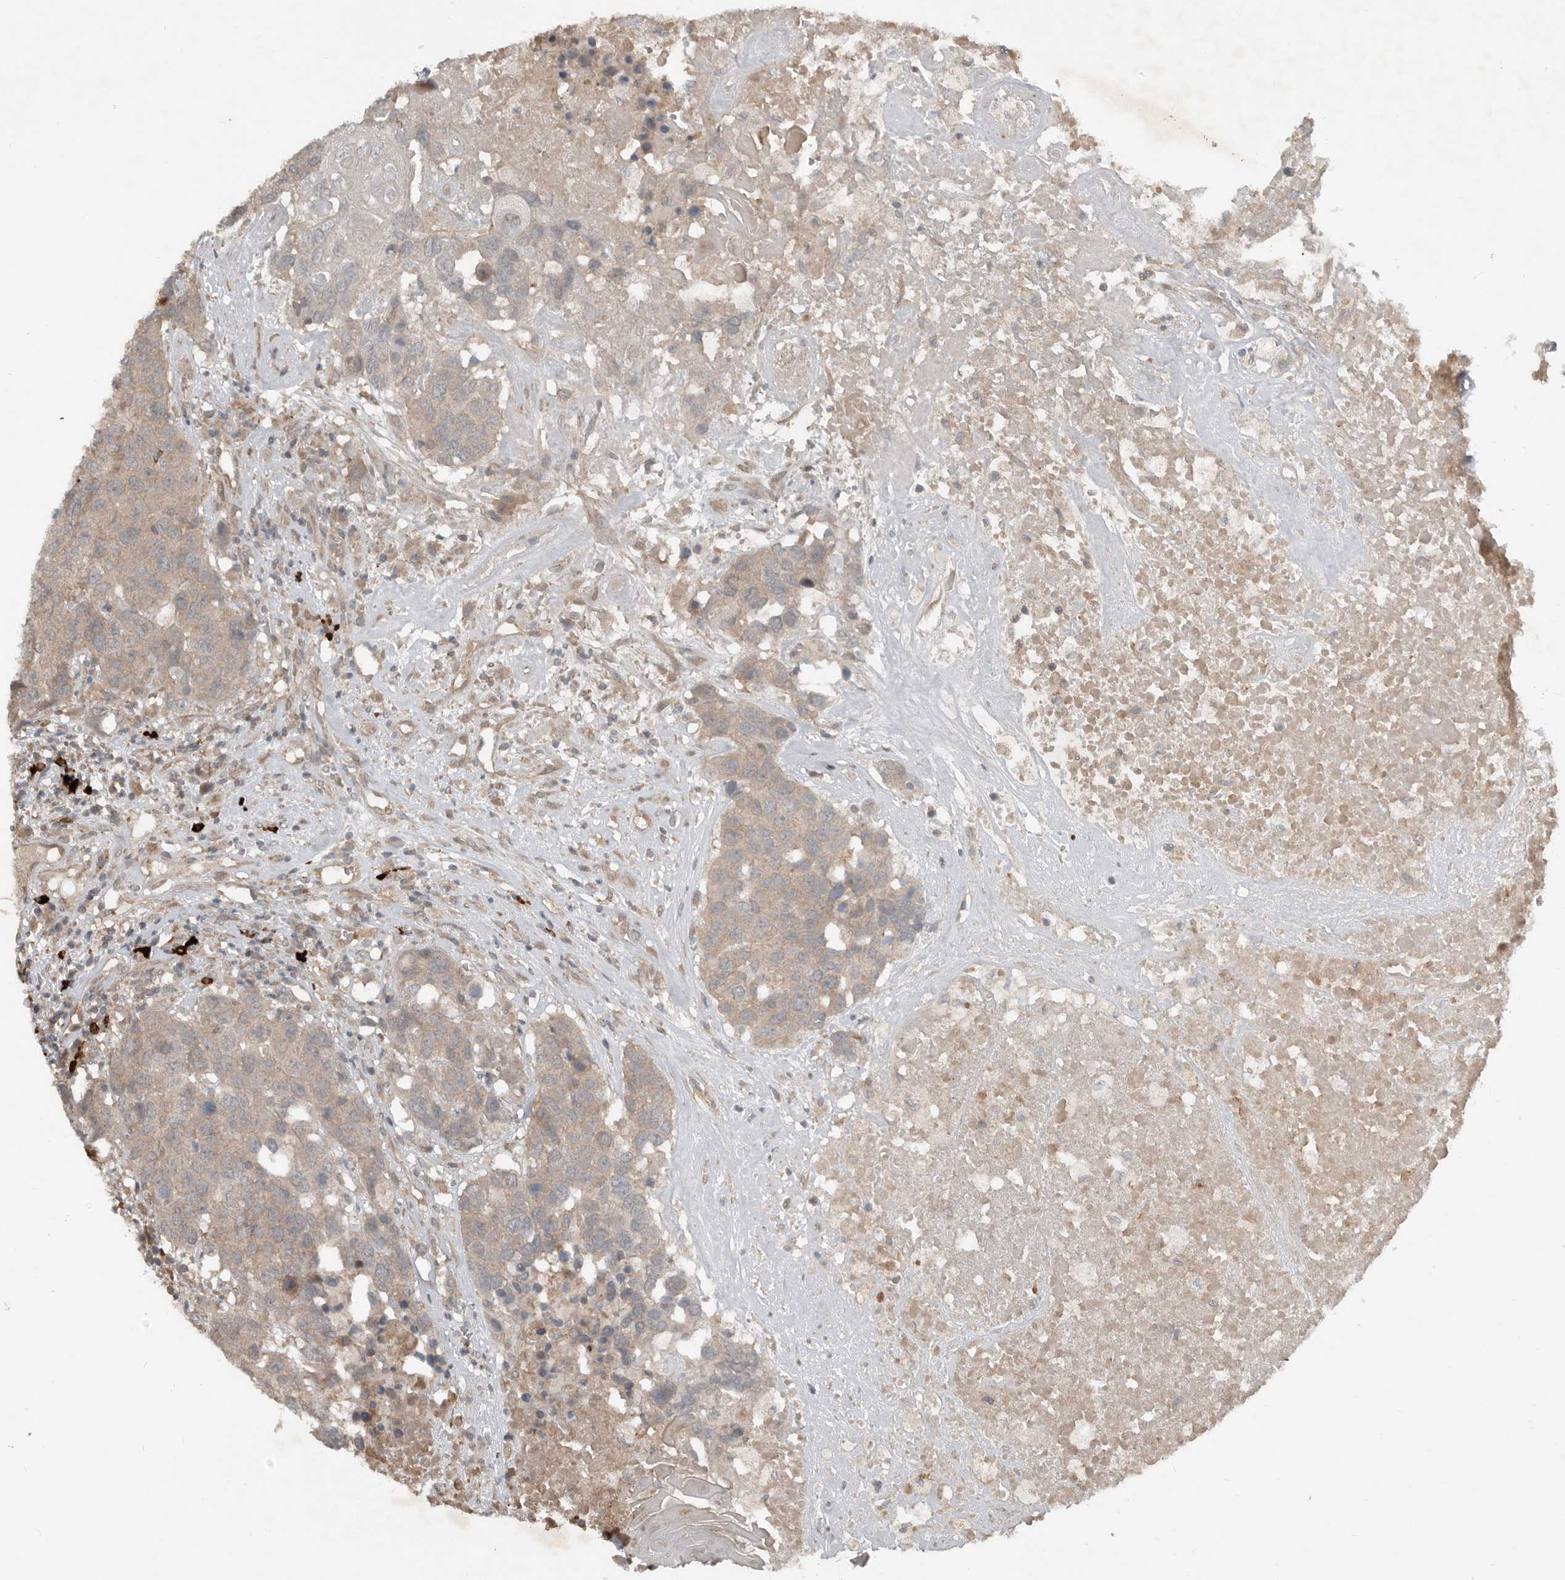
{"staining": {"intensity": "weak", "quantity": "<25%", "location": "cytoplasmic/membranous"}, "tissue": "head and neck cancer", "cell_type": "Tumor cells", "image_type": "cancer", "snomed": [{"axis": "morphology", "description": "Squamous cell carcinoma, NOS"}, {"axis": "topography", "description": "Head-Neck"}], "caption": "Tumor cells are negative for brown protein staining in head and neck cancer (squamous cell carcinoma).", "gene": "TEAD3", "patient": {"sex": "male", "age": 66}}